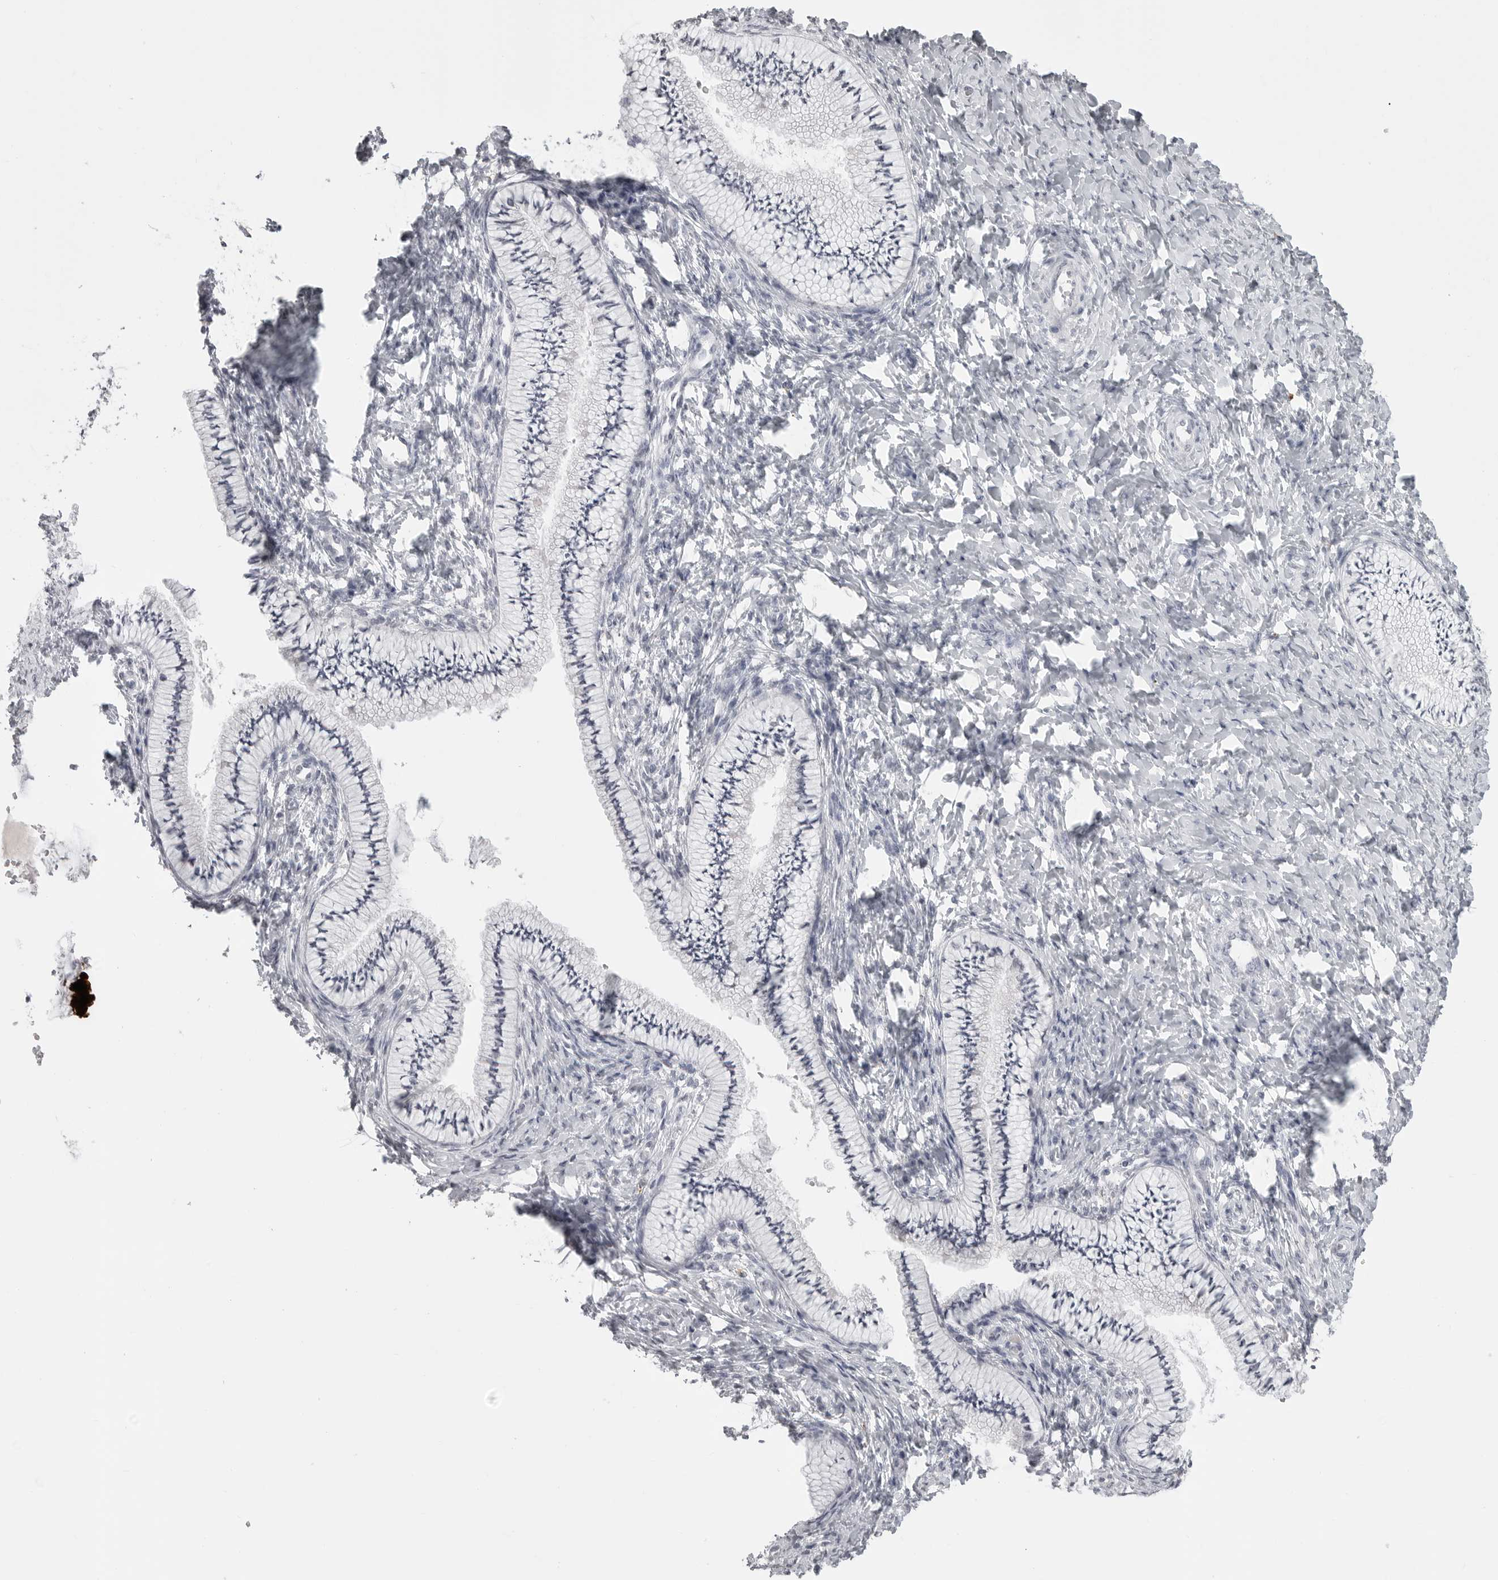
{"staining": {"intensity": "negative", "quantity": "none", "location": "none"}, "tissue": "cervix", "cell_type": "Glandular cells", "image_type": "normal", "snomed": [{"axis": "morphology", "description": "Normal tissue, NOS"}, {"axis": "topography", "description": "Cervix"}], "caption": "The image exhibits no significant positivity in glandular cells of cervix.", "gene": "PRSS1", "patient": {"sex": "female", "age": 36}}